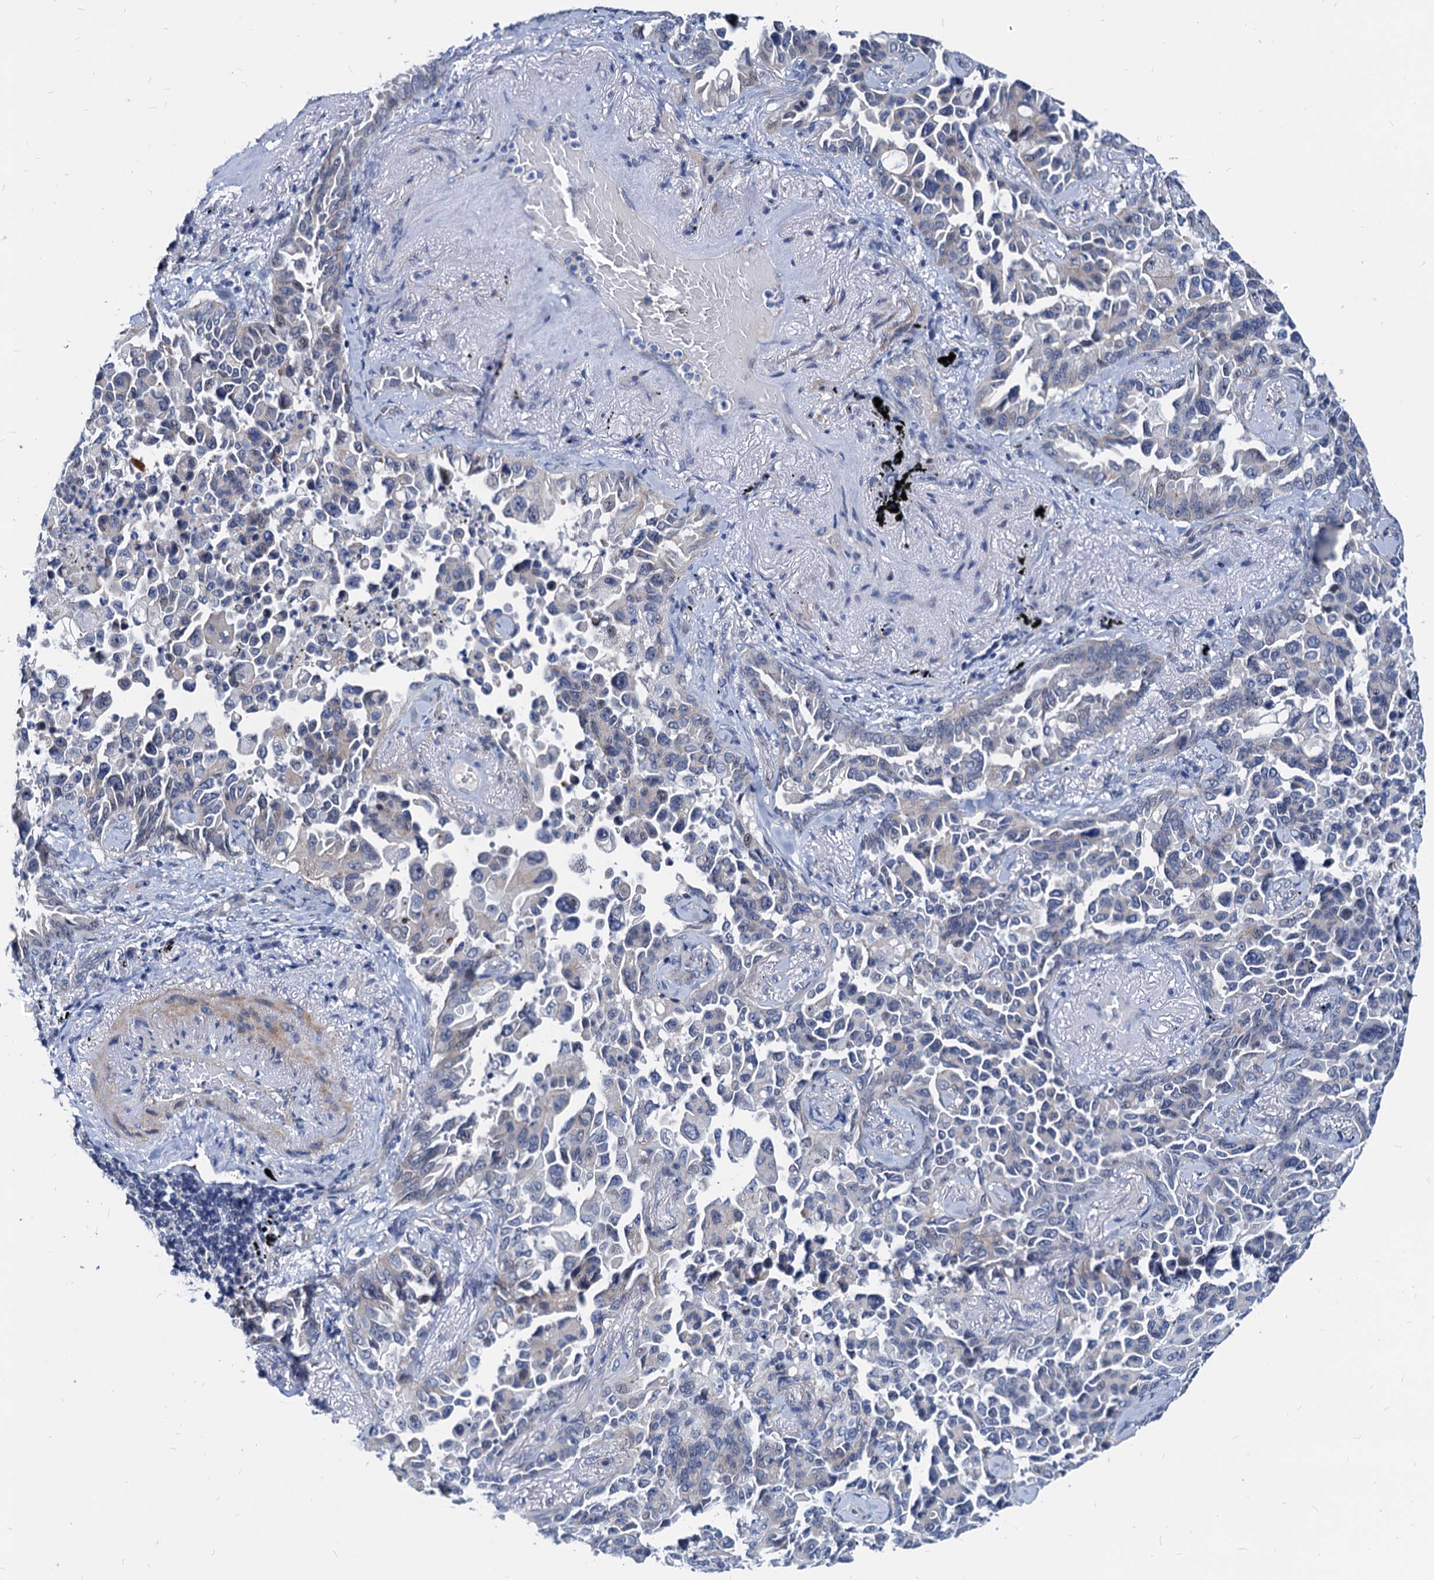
{"staining": {"intensity": "negative", "quantity": "none", "location": "none"}, "tissue": "lung cancer", "cell_type": "Tumor cells", "image_type": "cancer", "snomed": [{"axis": "morphology", "description": "Adenocarcinoma, NOS"}, {"axis": "topography", "description": "Lung"}], "caption": "This photomicrograph is of lung cancer (adenocarcinoma) stained with immunohistochemistry to label a protein in brown with the nuclei are counter-stained blue. There is no expression in tumor cells.", "gene": "HSF2", "patient": {"sex": "female", "age": 67}}